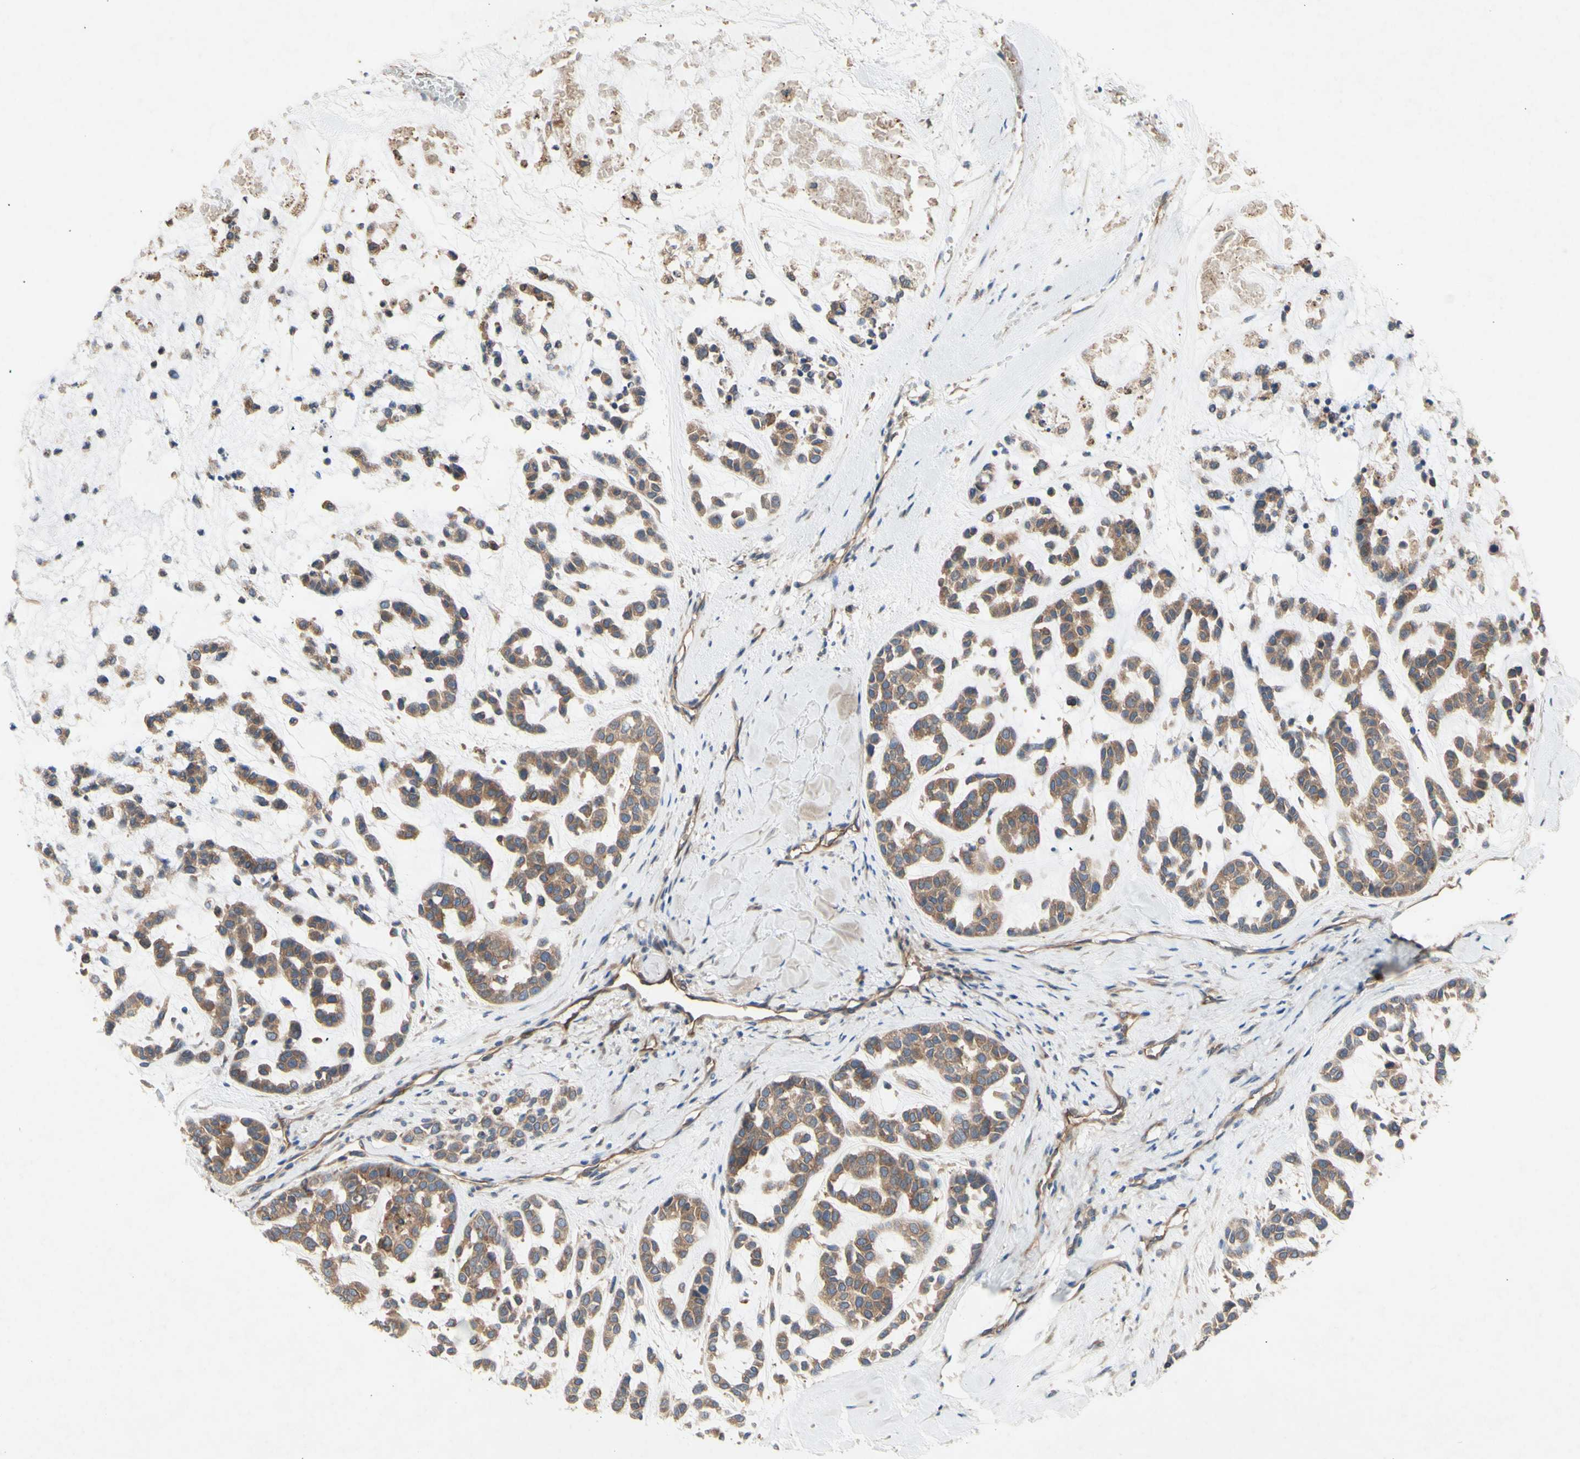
{"staining": {"intensity": "strong", "quantity": ">75%", "location": "cytoplasmic/membranous"}, "tissue": "head and neck cancer", "cell_type": "Tumor cells", "image_type": "cancer", "snomed": [{"axis": "morphology", "description": "Adenocarcinoma, NOS"}, {"axis": "morphology", "description": "Adenoma, NOS"}, {"axis": "topography", "description": "Head-Neck"}], "caption": "DAB immunohistochemical staining of human head and neck adenocarcinoma shows strong cytoplasmic/membranous protein positivity in about >75% of tumor cells.", "gene": "KLC1", "patient": {"sex": "female", "age": 55}}